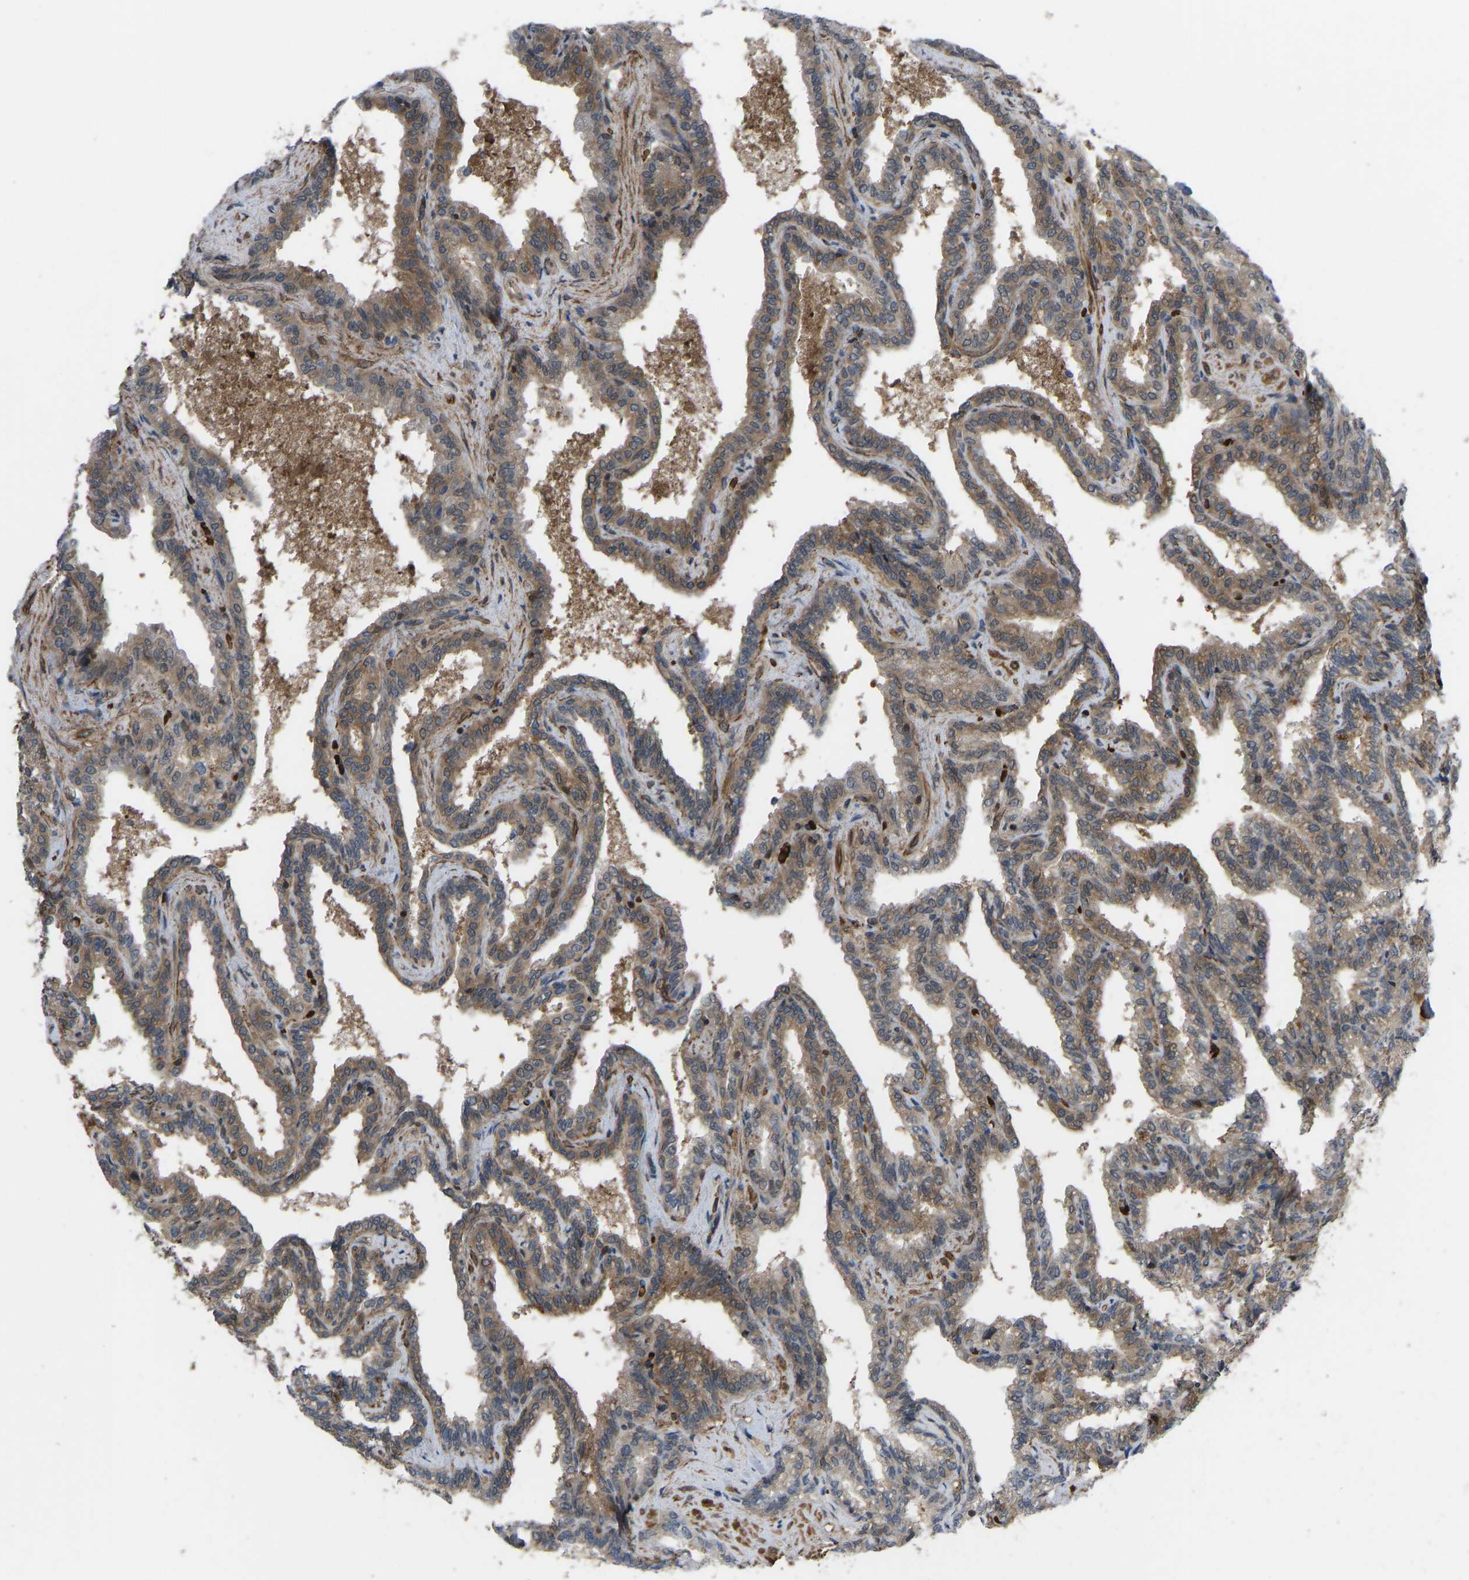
{"staining": {"intensity": "moderate", "quantity": ">75%", "location": "cytoplasmic/membranous,nuclear"}, "tissue": "seminal vesicle", "cell_type": "Glandular cells", "image_type": "normal", "snomed": [{"axis": "morphology", "description": "Normal tissue, NOS"}, {"axis": "topography", "description": "Seminal veicle"}], "caption": "Unremarkable seminal vesicle demonstrates moderate cytoplasmic/membranous,nuclear positivity in about >75% of glandular cells, visualized by immunohistochemistry. Ihc stains the protein of interest in brown and the nuclei are stained blue.", "gene": "CYP7B1", "patient": {"sex": "male", "age": 46}}